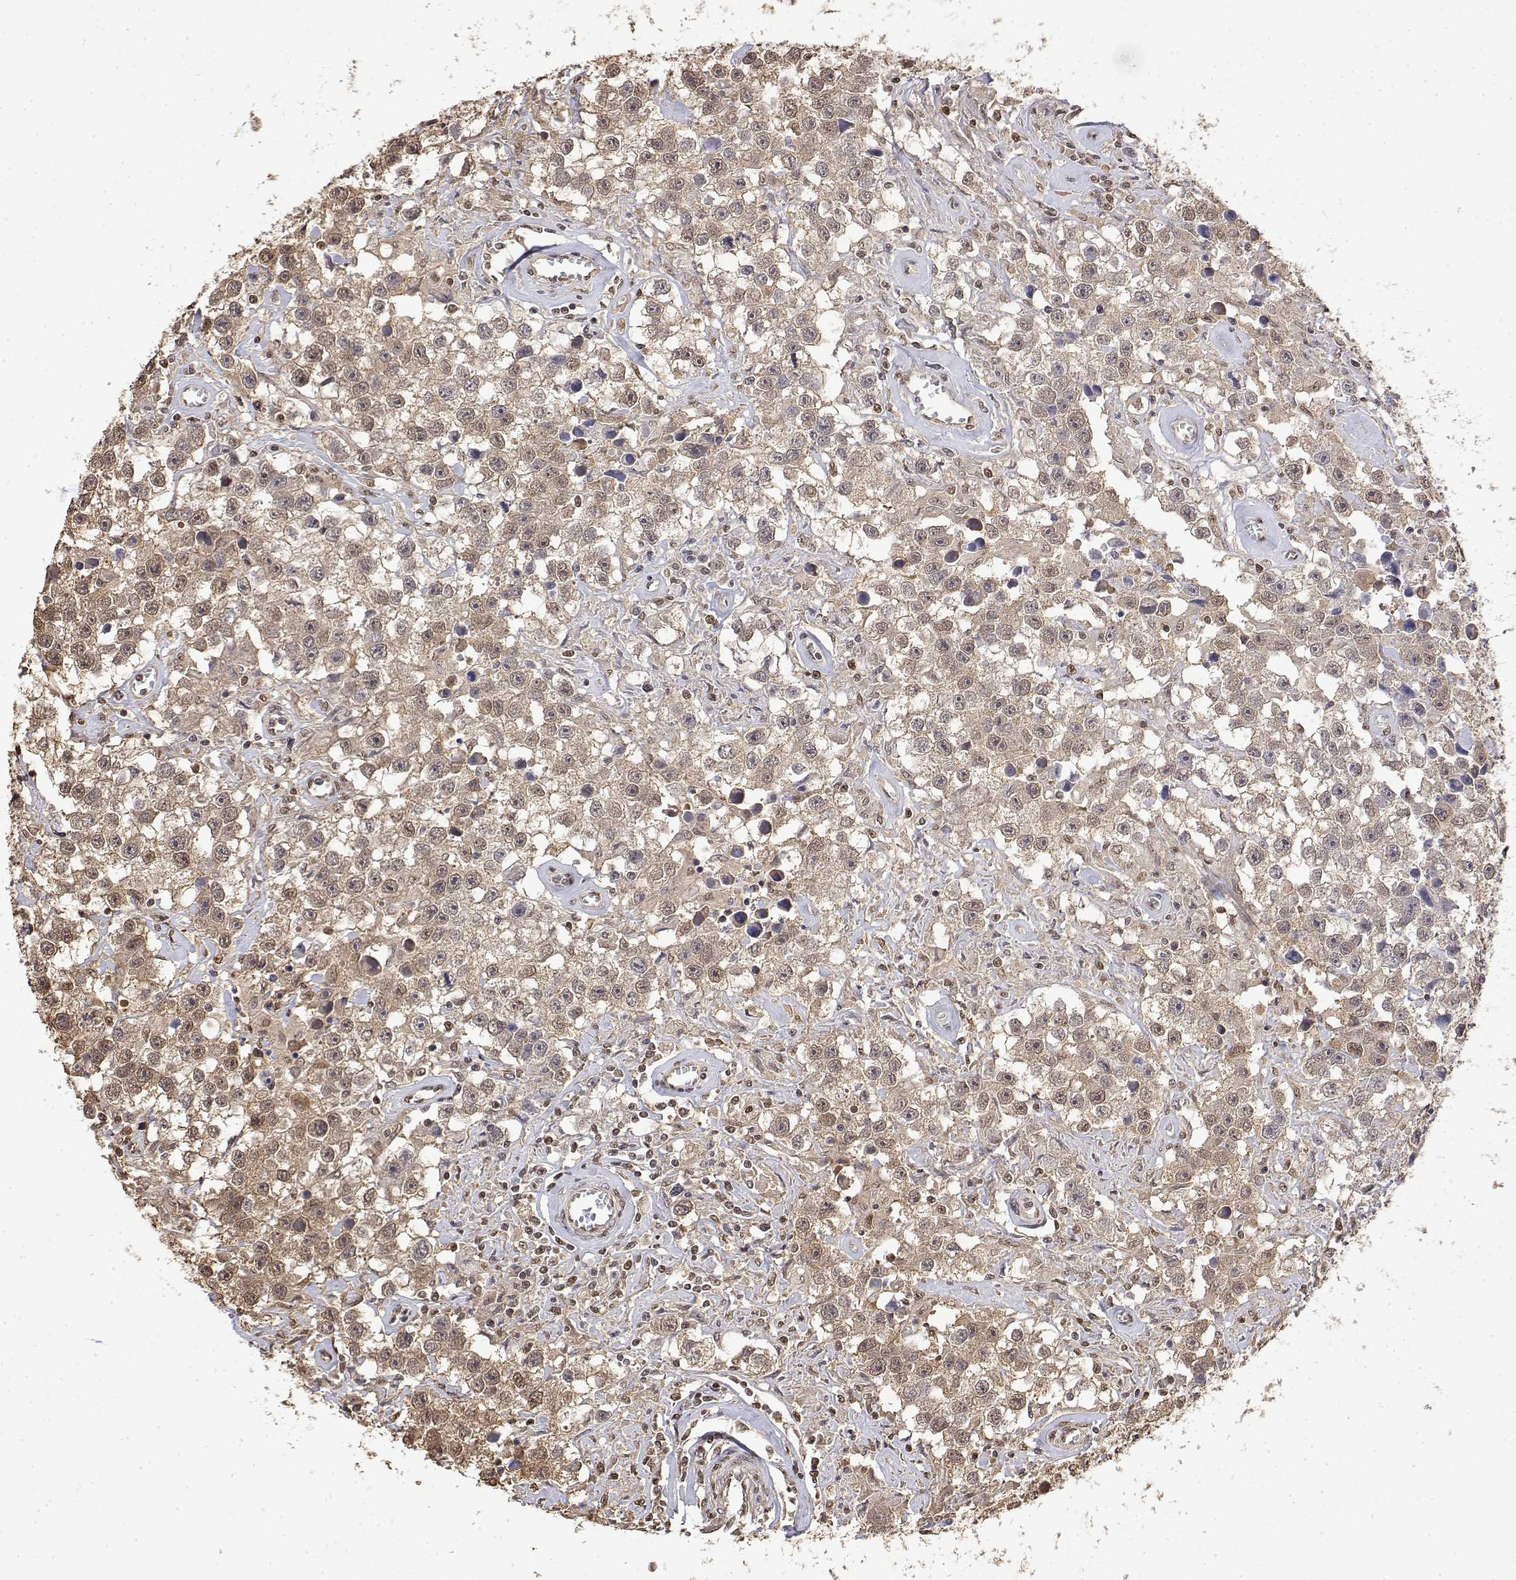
{"staining": {"intensity": "weak", "quantity": ">75%", "location": "cytoplasmic/membranous,nuclear"}, "tissue": "testis cancer", "cell_type": "Tumor cells", "image_type": "cancer", "snomed": [{"axis": "morphology", "description": "Seminoma, NOS"}, {"axis": "topography", "description": "Testis"}], "caption": "High-magnification brightfield microscopy of seminoma (testis) stained with DAB (3,3'-diaminobenzidine) (brown) and counterstained with hematoxylin (blue). tumor cells exhibit weak cytoplasmic/membranous and nuclear positivity is identified in about>75% of cells.", "gene": "TPI1", "patient": {"sex": "male", "age": 43}}